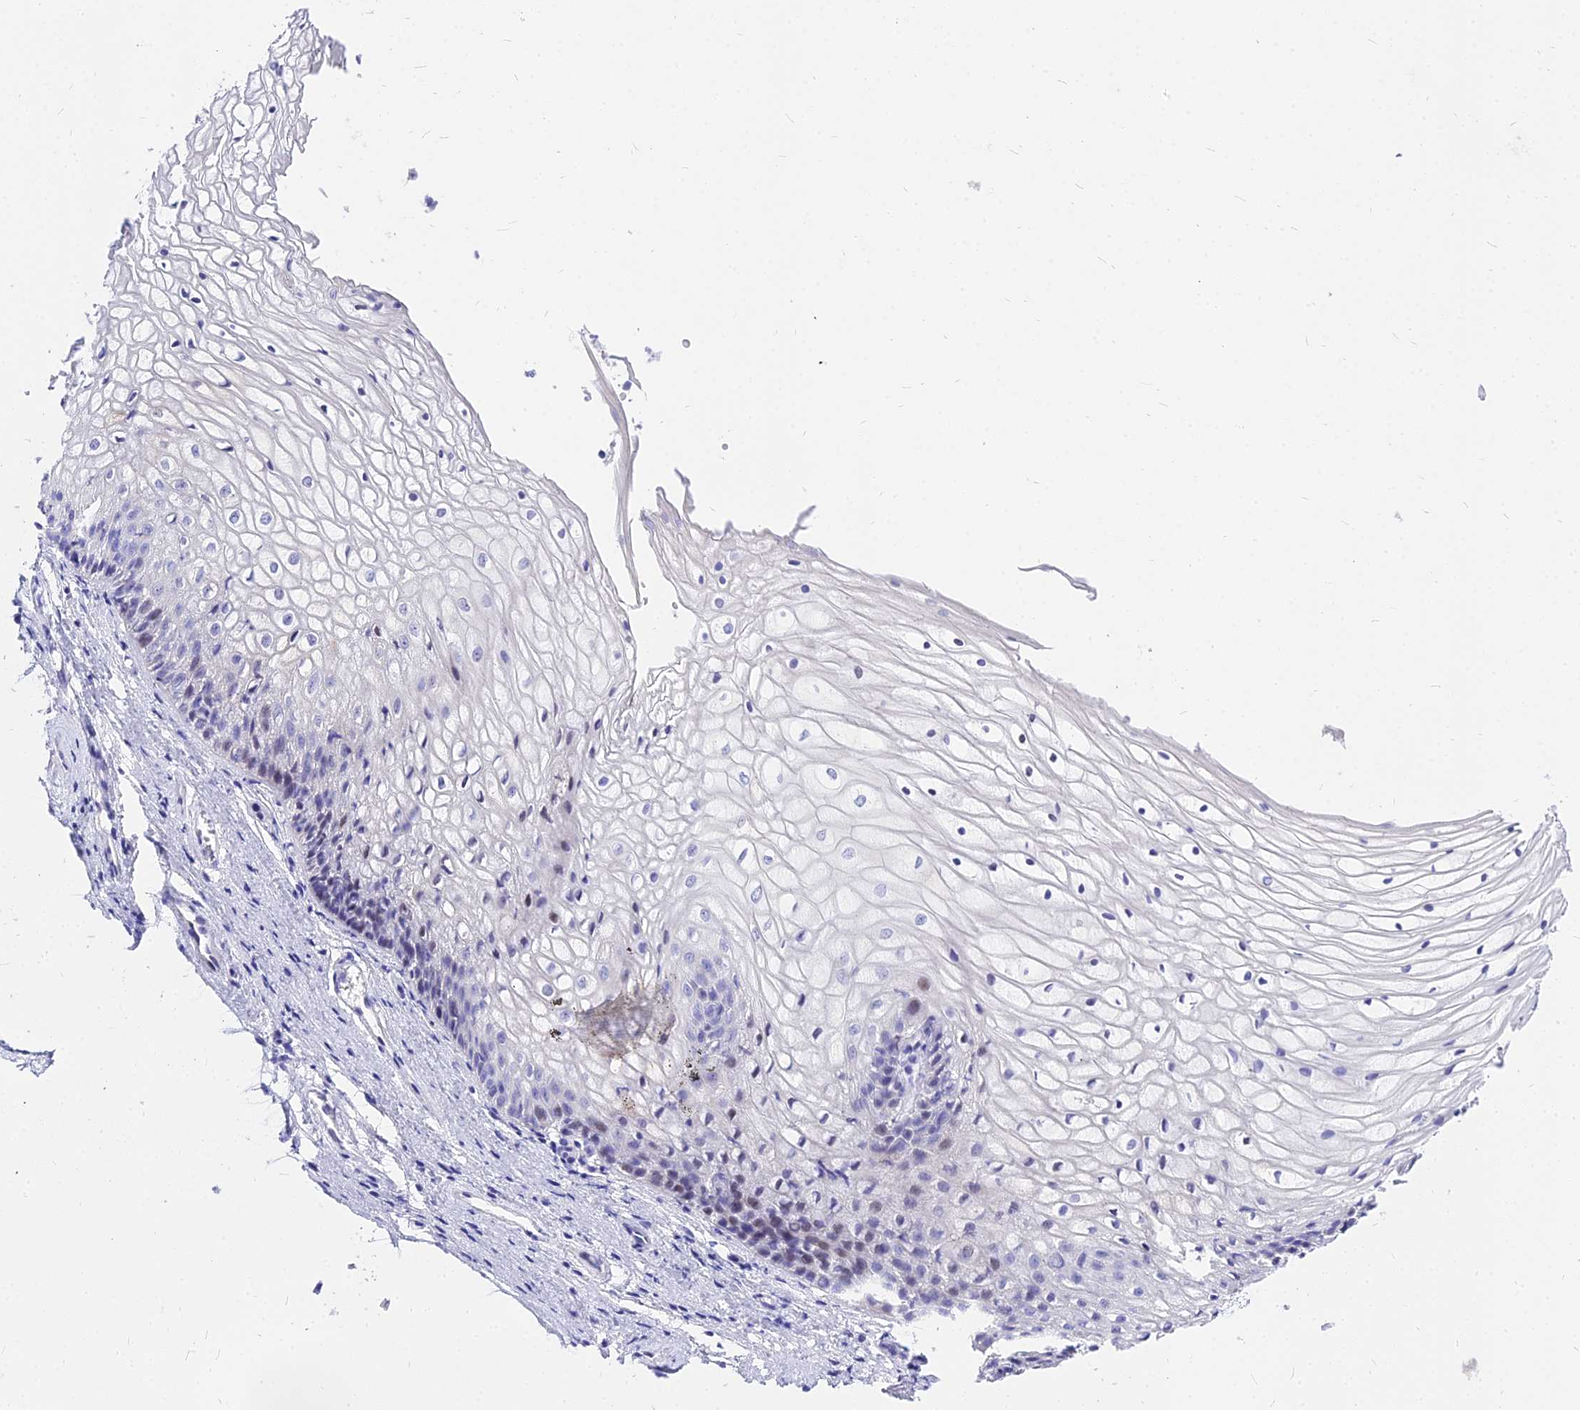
{"staining": {"intensity": "negative", "quantity": "none", "location": "none"}, "tissue": "vagina", "cell_type": "Squamous epithelial cells", "image_type": "normal", "snomed": [{"axis": "morphology", "description": "Normal tissue, NOS"}, {"axis": "topography", "description": "Vagina"}], "caption": "There is no significant positivity in squamous epithelial cells of vagina.", "gene": "CARD18", "patient": {"sex": "female", "age": 34}}